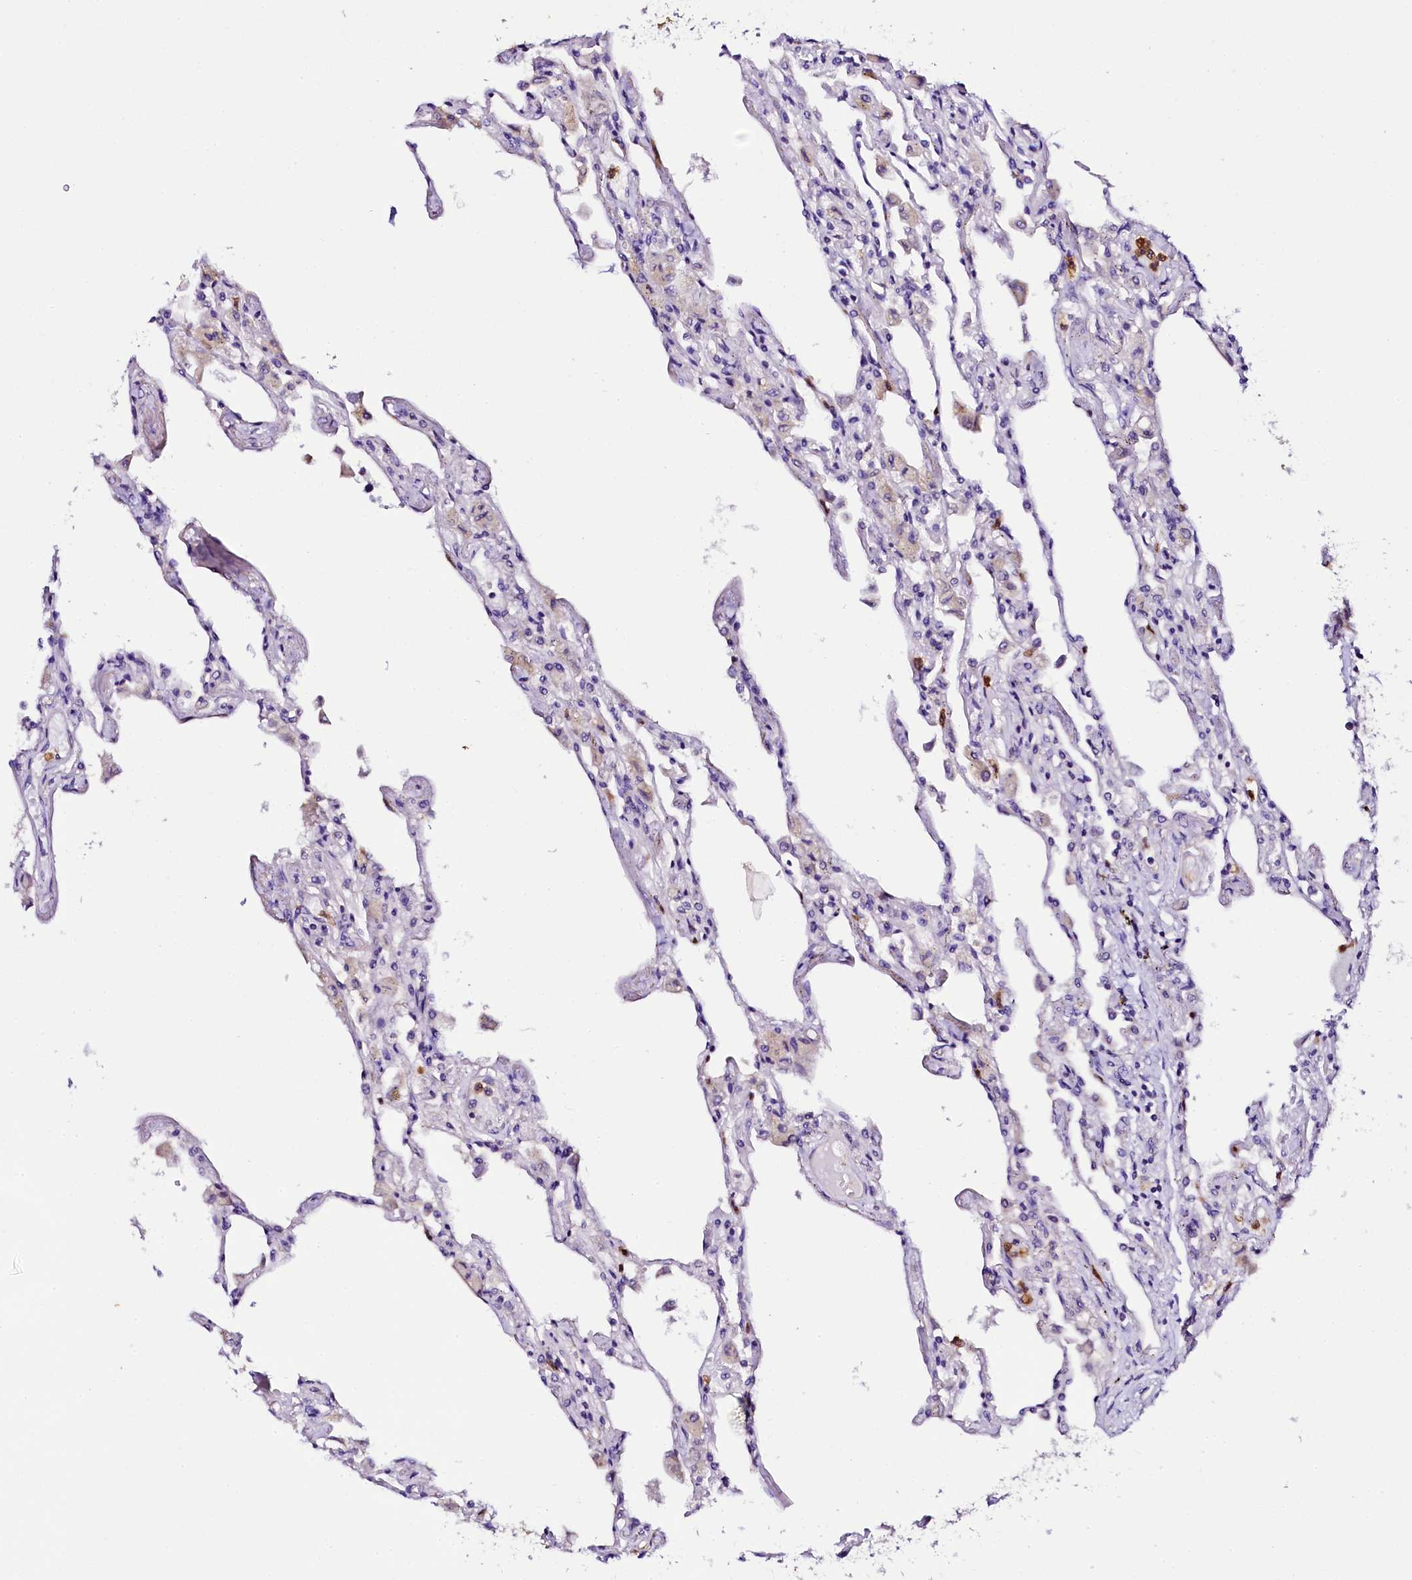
{"staining": {"intensity": "negative", "quantity": "none", "location": "none"}, "tissue": "lung", "cell_type": "Alveolar cells", "image_type": "normal", "snomed": [{"axis": "morphology", "description": "Normal tissue, NOS"}, {"axis": "topography", "description": "Bronchus"}, {"axis": "topography", "description": "Lung"}], "caption": "Immunohistochemical staining of benign human lung shows no significant staining in alveolar cells. Nuclei are stained in blue.", "gene": "NAA16", "patient": {"sex": "female", "age": 49}}